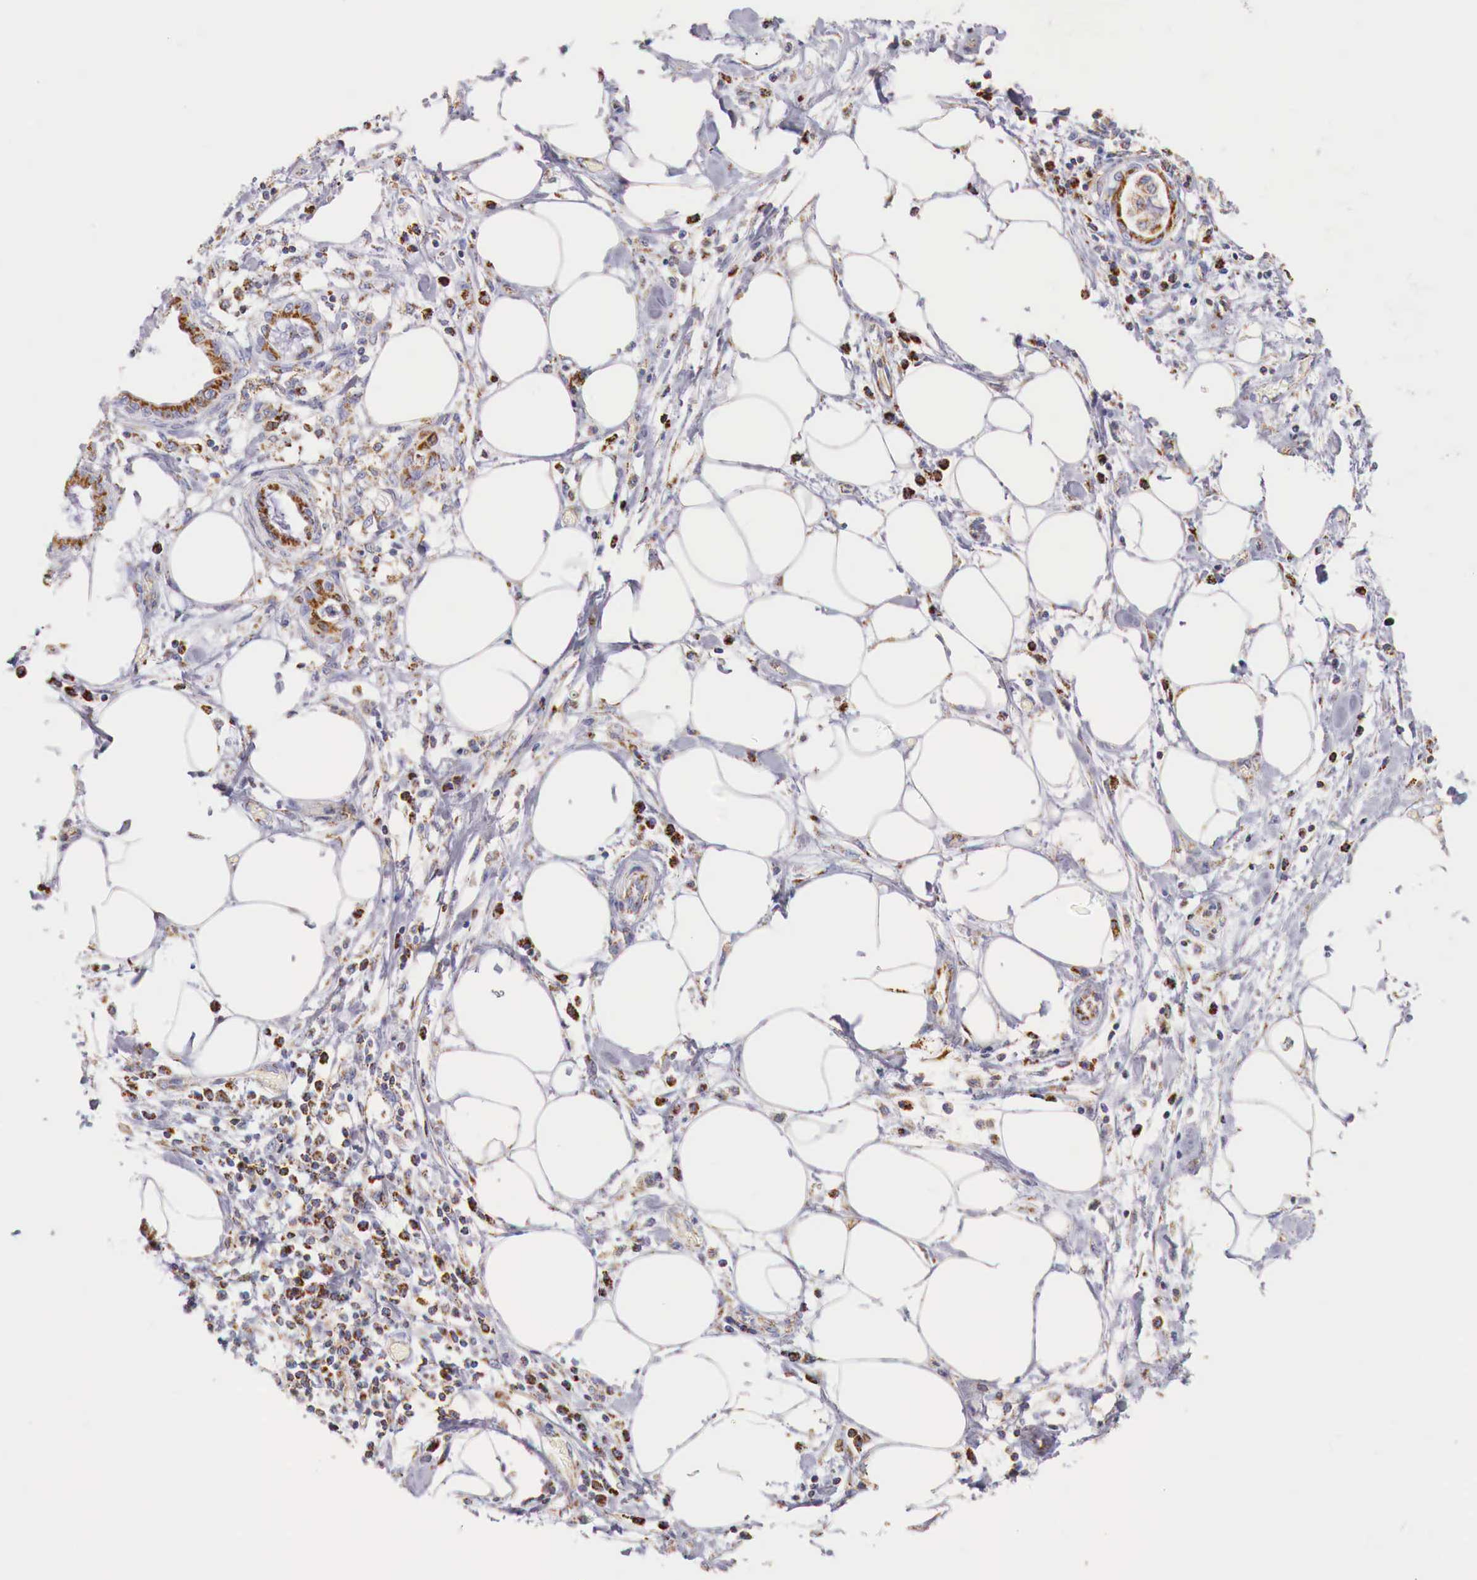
{"staining": {"intensity": "moderate", "quantity": ">75%", "location": "cytoplasmic/membranous"}, "tissue": "pancreatic cancer", "cell_type": "Tumor cells", "image_type": "cancer", "snomed": [{"axis": "morphology", "description": "Adenocarcinoma, NOS"}, {"axis": "topography", "description": "Pancreas"}], "caption": "IHC (DAB) staining of adenocarcinoma (pancreatic) exhibits moderate cytoplasmic/membranous protein expression in approximately >75% of tumor cells. IHC stains the protein in brown and the nuclei are stained blue.", "gene": "IDH3G", "patient": {"sex": "female", "age": 64}}